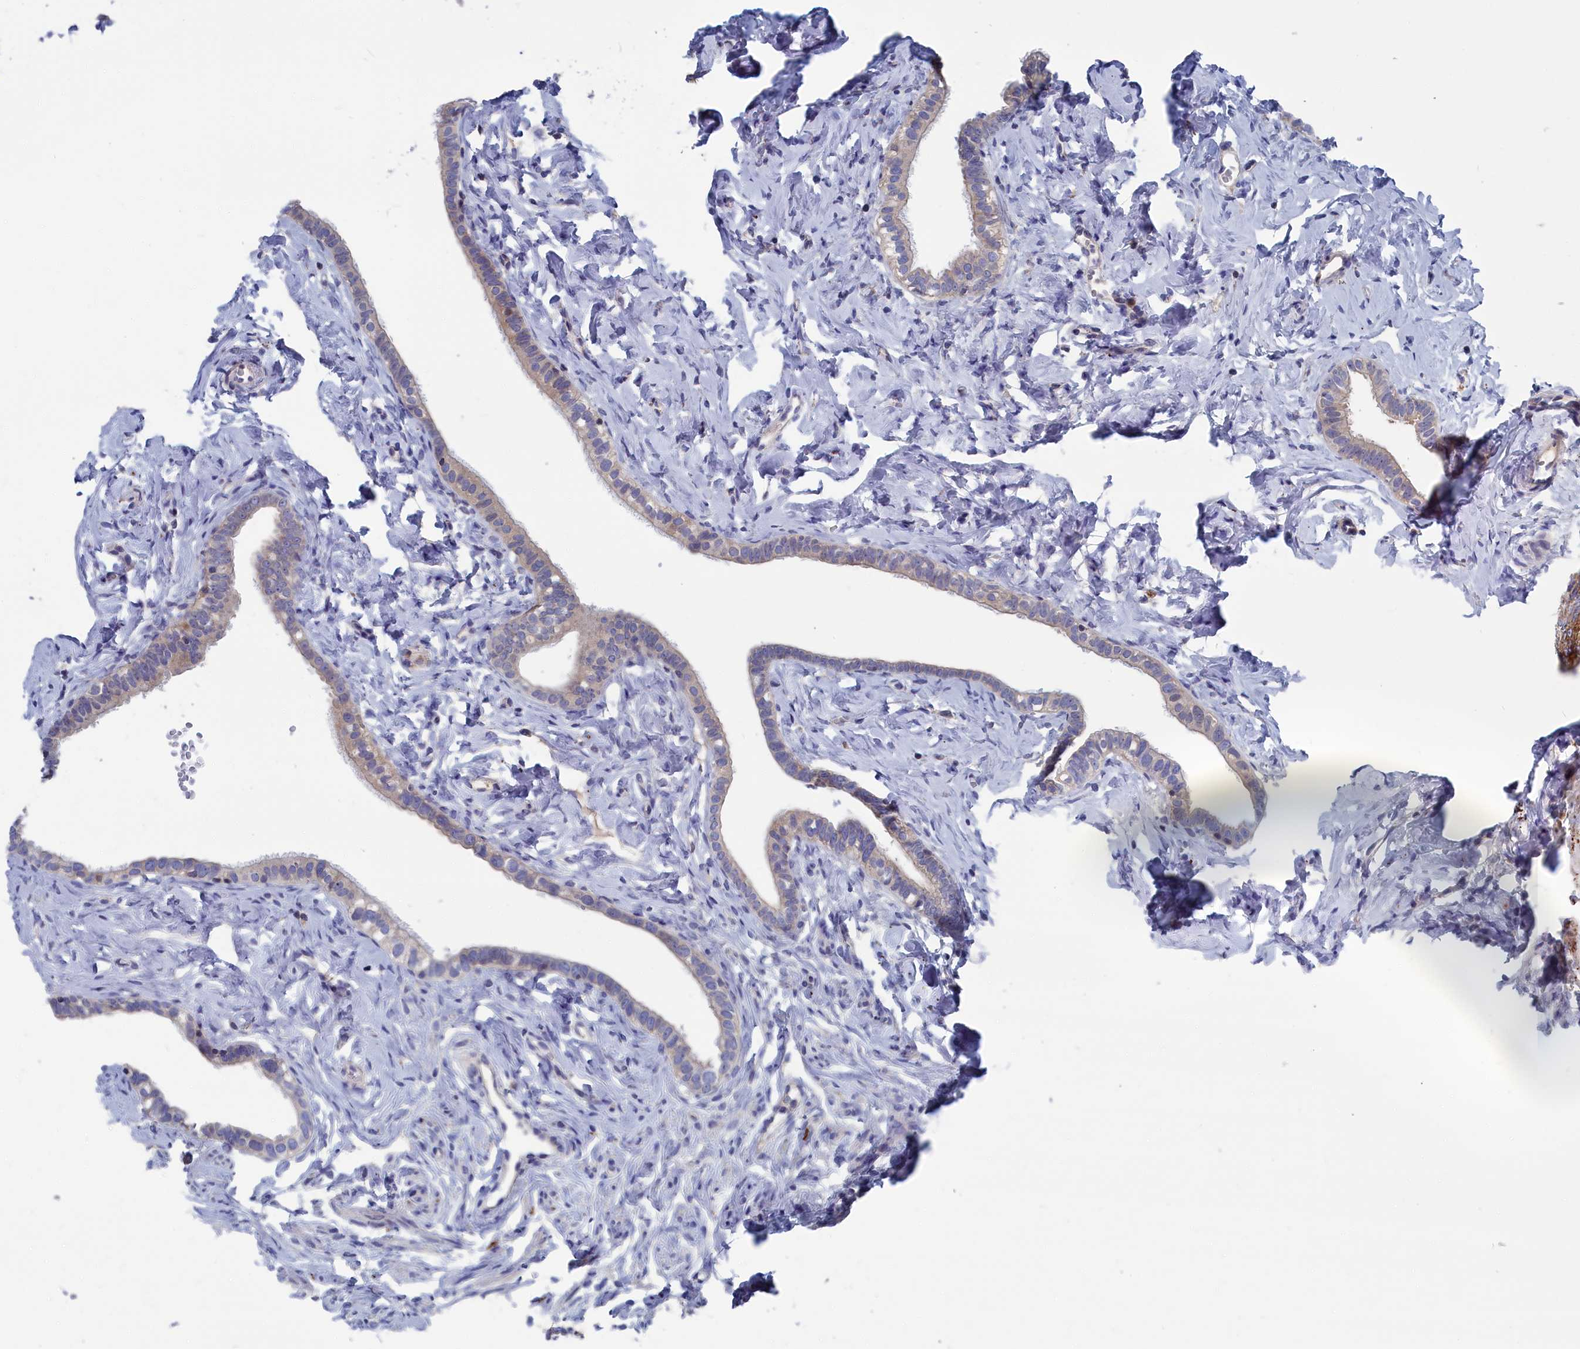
{"staining": {"intensity": "weak", "quantity": "25%-75%", "location": "cytoplasmic/membranous"}, "tissue": "fallopian tube", "cell_type": "Glandular cells", "image_type": "normal", "snomed": [{"axis": "morphology", "description": "Normal tissue, NOS"}, {"axis": "topography", "description": "Fallopian tube"}], "caption": "Immunohistochemistry (DAB) staining of unremarkable human fallopian tube reveals weak cytoplasmic/membranous protein positivity in about 25%-75% of glandular cells. Using DAB (3,3'-diaminobenzidine) (brown) and hematoxylin (blue) stains, captured at high magnification using brightfield microscopy.", "gene": "CEND1", "patient": {"sex": "female", "age": 66}}